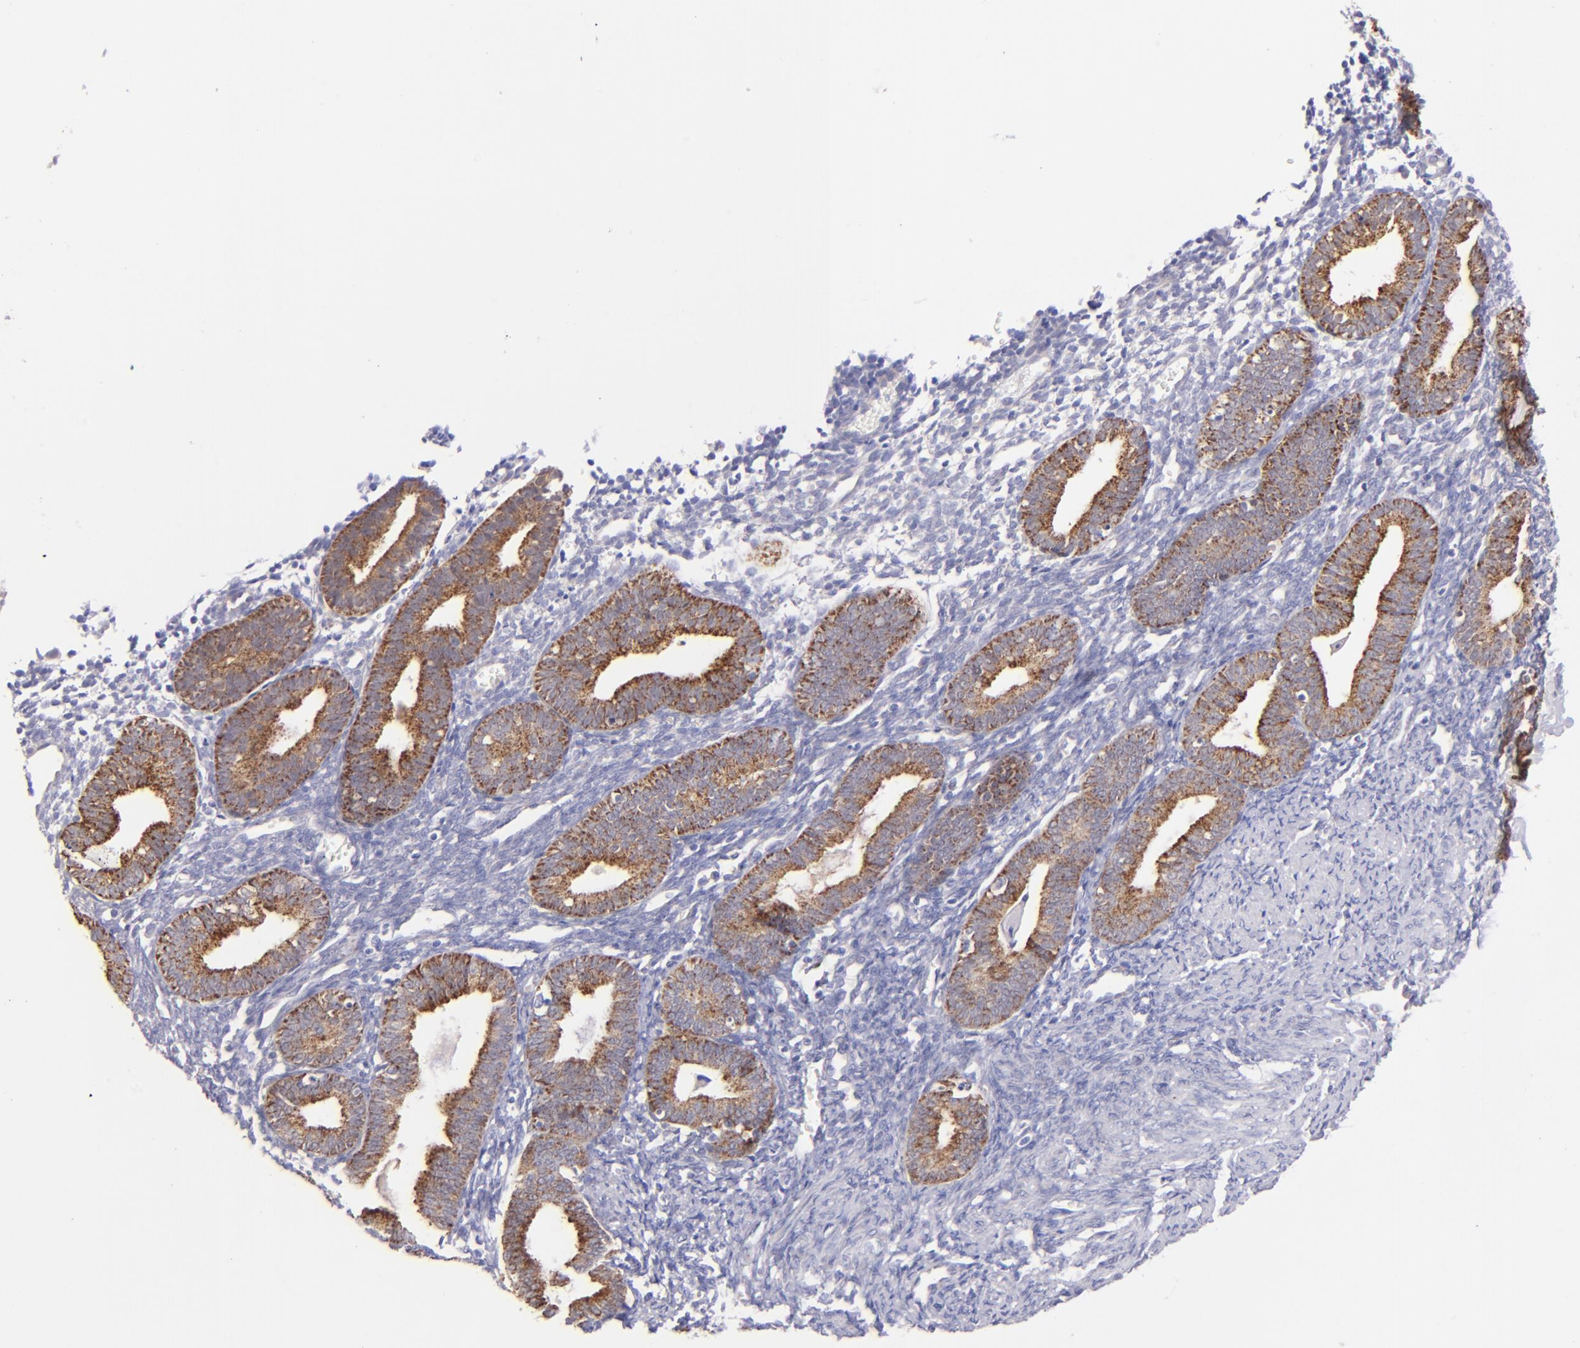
{"staining": {"intensity": "weak", "quantity": "25%-75%", "location": "cytoplasmic/membranous"}, "tissue": "endometrium", "cell_type": "Cells in endometrial stroma", "image_type": "normal", "snomed": [{"axis": "morphology", "description": "Normal tissue, NOS"}, {"axis": "topography", "description": "Endometrium"}], "caption": "IHC staining of normal endometrium, which exhibits low levels of weak cytoplasmic/membranous staining in about 25%-75% of cells in endometrial stroma indicating weak cytoplasmic/membranous protein positivity. The staining was performed using DAB (3,3'-diaminobenzidine) (brown) for protein detection and nuclei were counterstained in hematoxylin (blue).", "gene": "SH2D4A", "patient": {"sex": "female", "age": 61}}